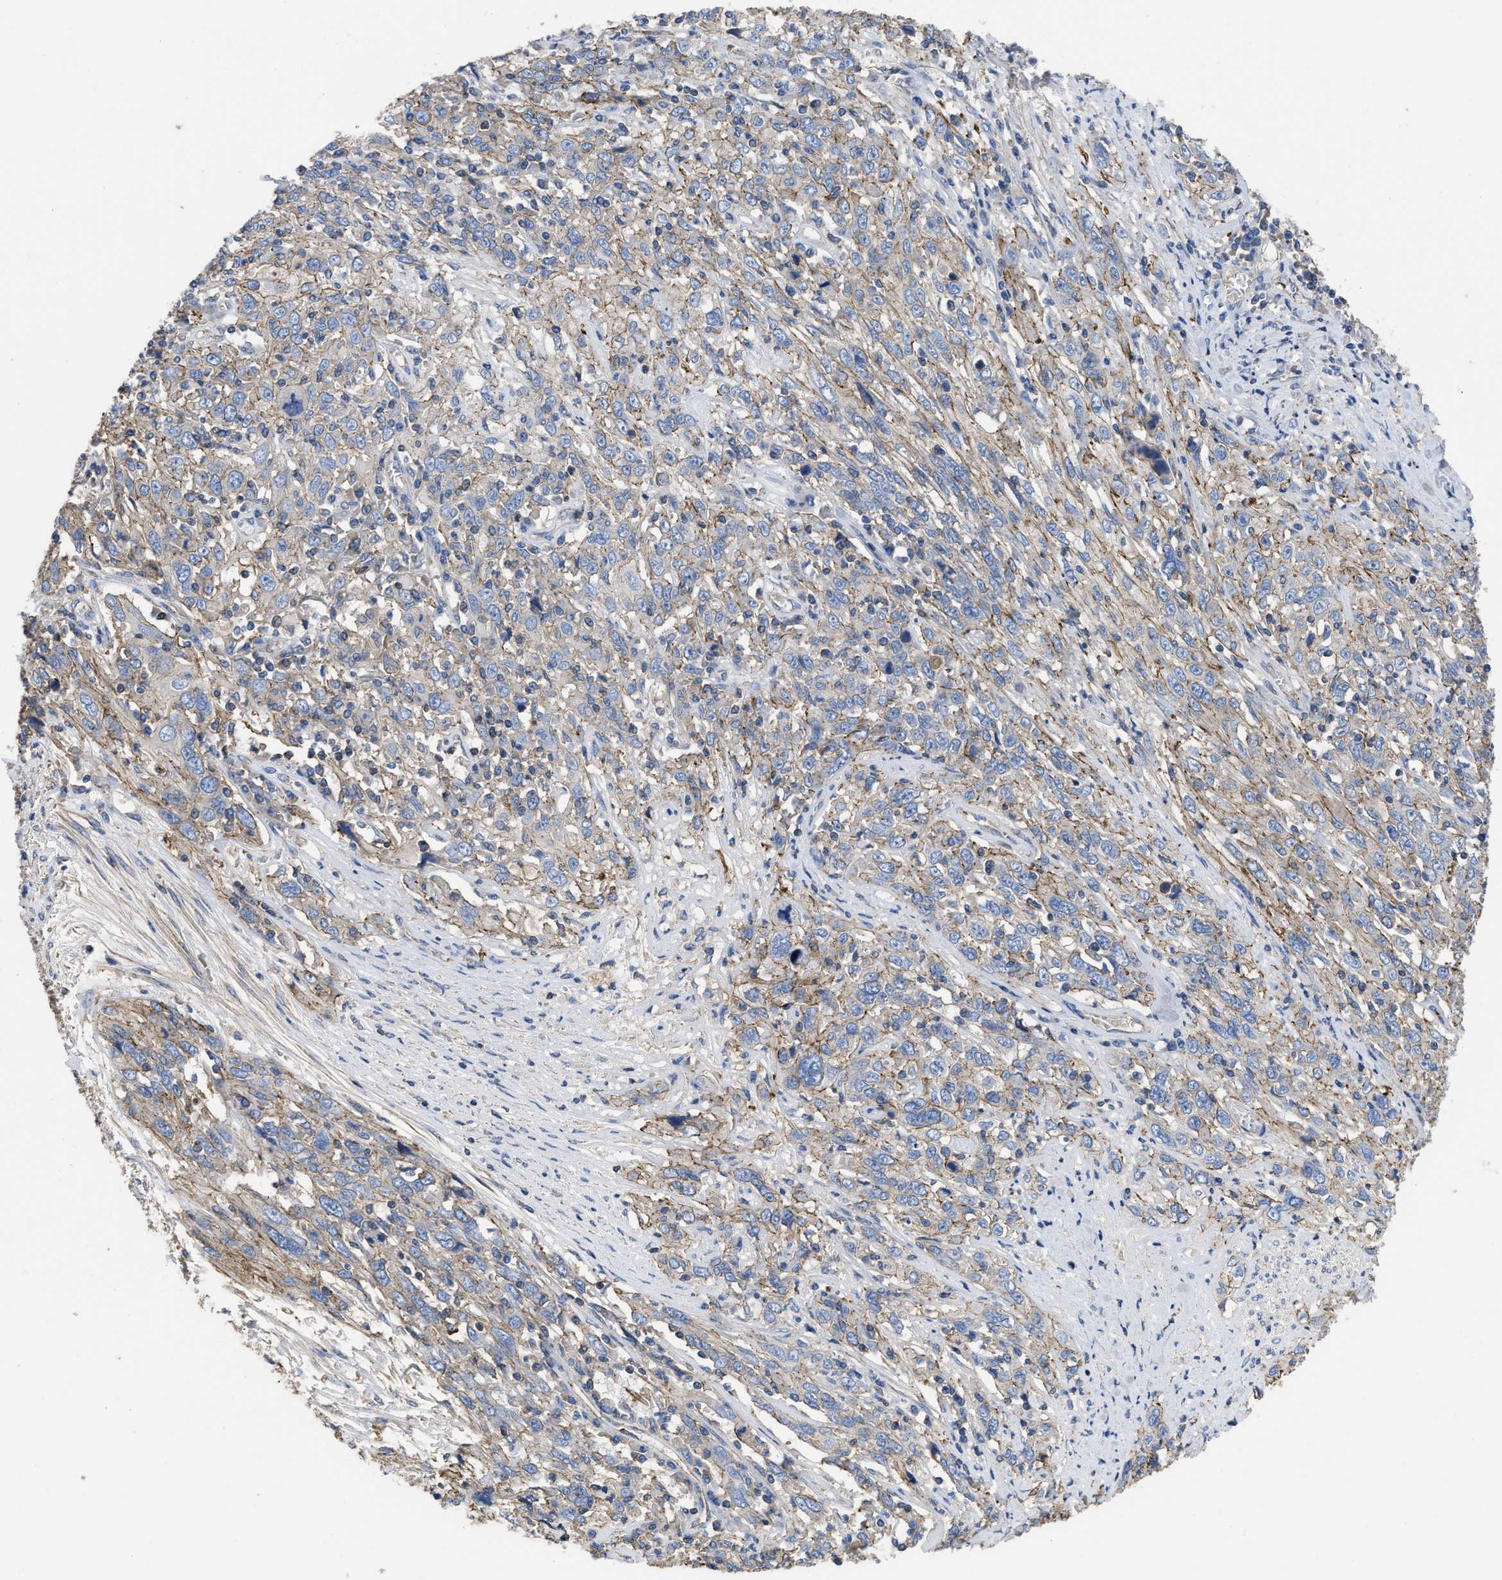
{"staining": {"intensity": "negative", "quantity": "none", "location": "none"}, "tissue": "cervical cancer", "cell_type": "Tumor cells", "image_type": "cancer", "snomed": [{"axis": "morphology", "description": "Squamous cell carcinoma, NOS"}, {"axis": "topography", "description": "Cervix"}], "caption": "Cervical cancer (squamous cell carcinoma) was stained to show a protein in brown. There is no significant positivity in tumor cells.", "gene": "USP4", "patient": {"sex": "female", "age": 46}}